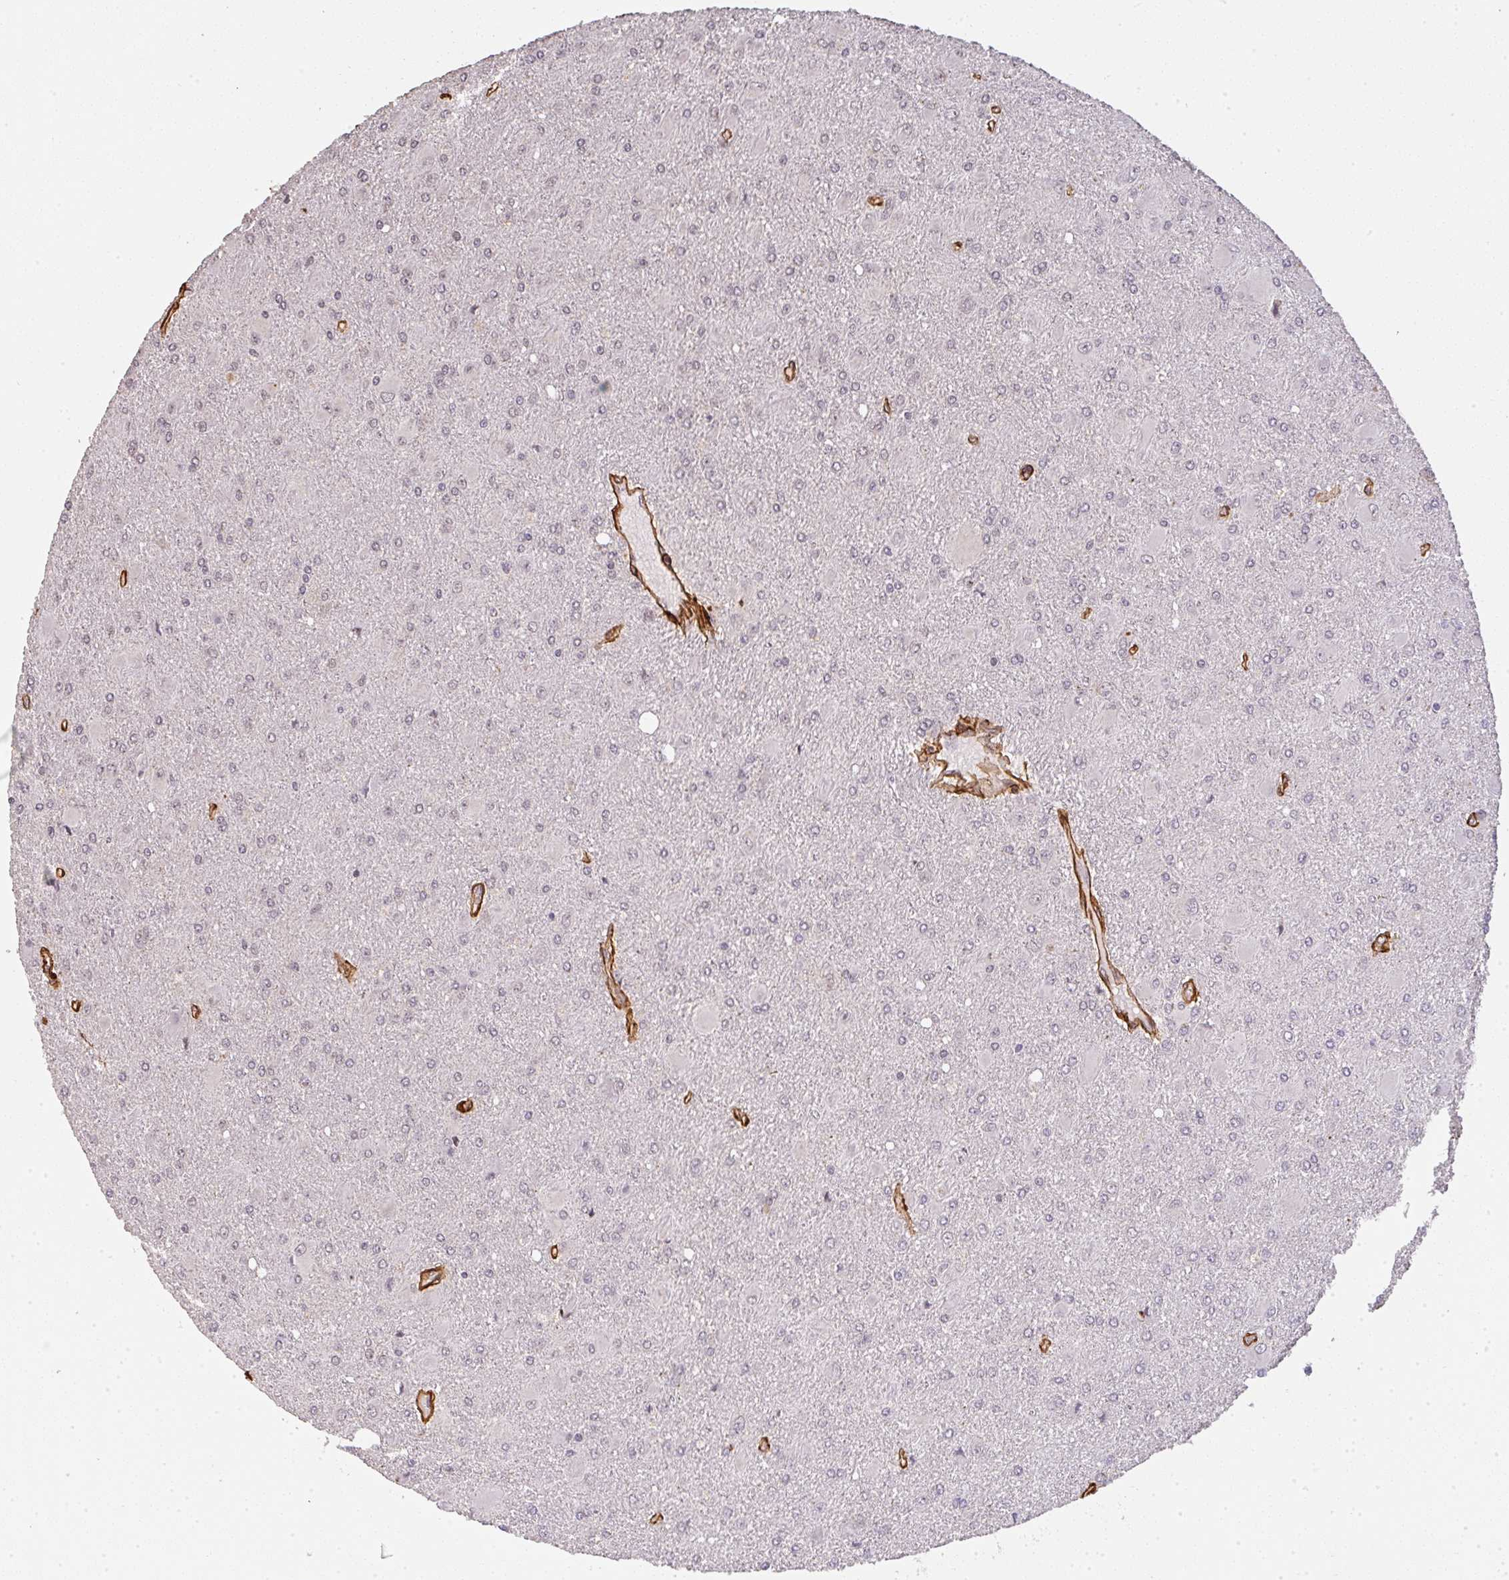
{"staining": {"intensity": "negative", "quantity": "none", "location": "none"}, "tissue": "glioma", "cell_type": "Tumor cells", "image_type": "cancer", "snomed": [{"axis": "morphology", "description": "Glioma, malignant, High grade"}, {"axis": "topography", "description": "Brain"}], "caption": "DAB immunohistochemical staining of glioma exhibits no significant expression in tumor cells. Nuclei are stained in blue.", "gene": "COL3A1", "patient": {"sex": "male", "age": 67}}